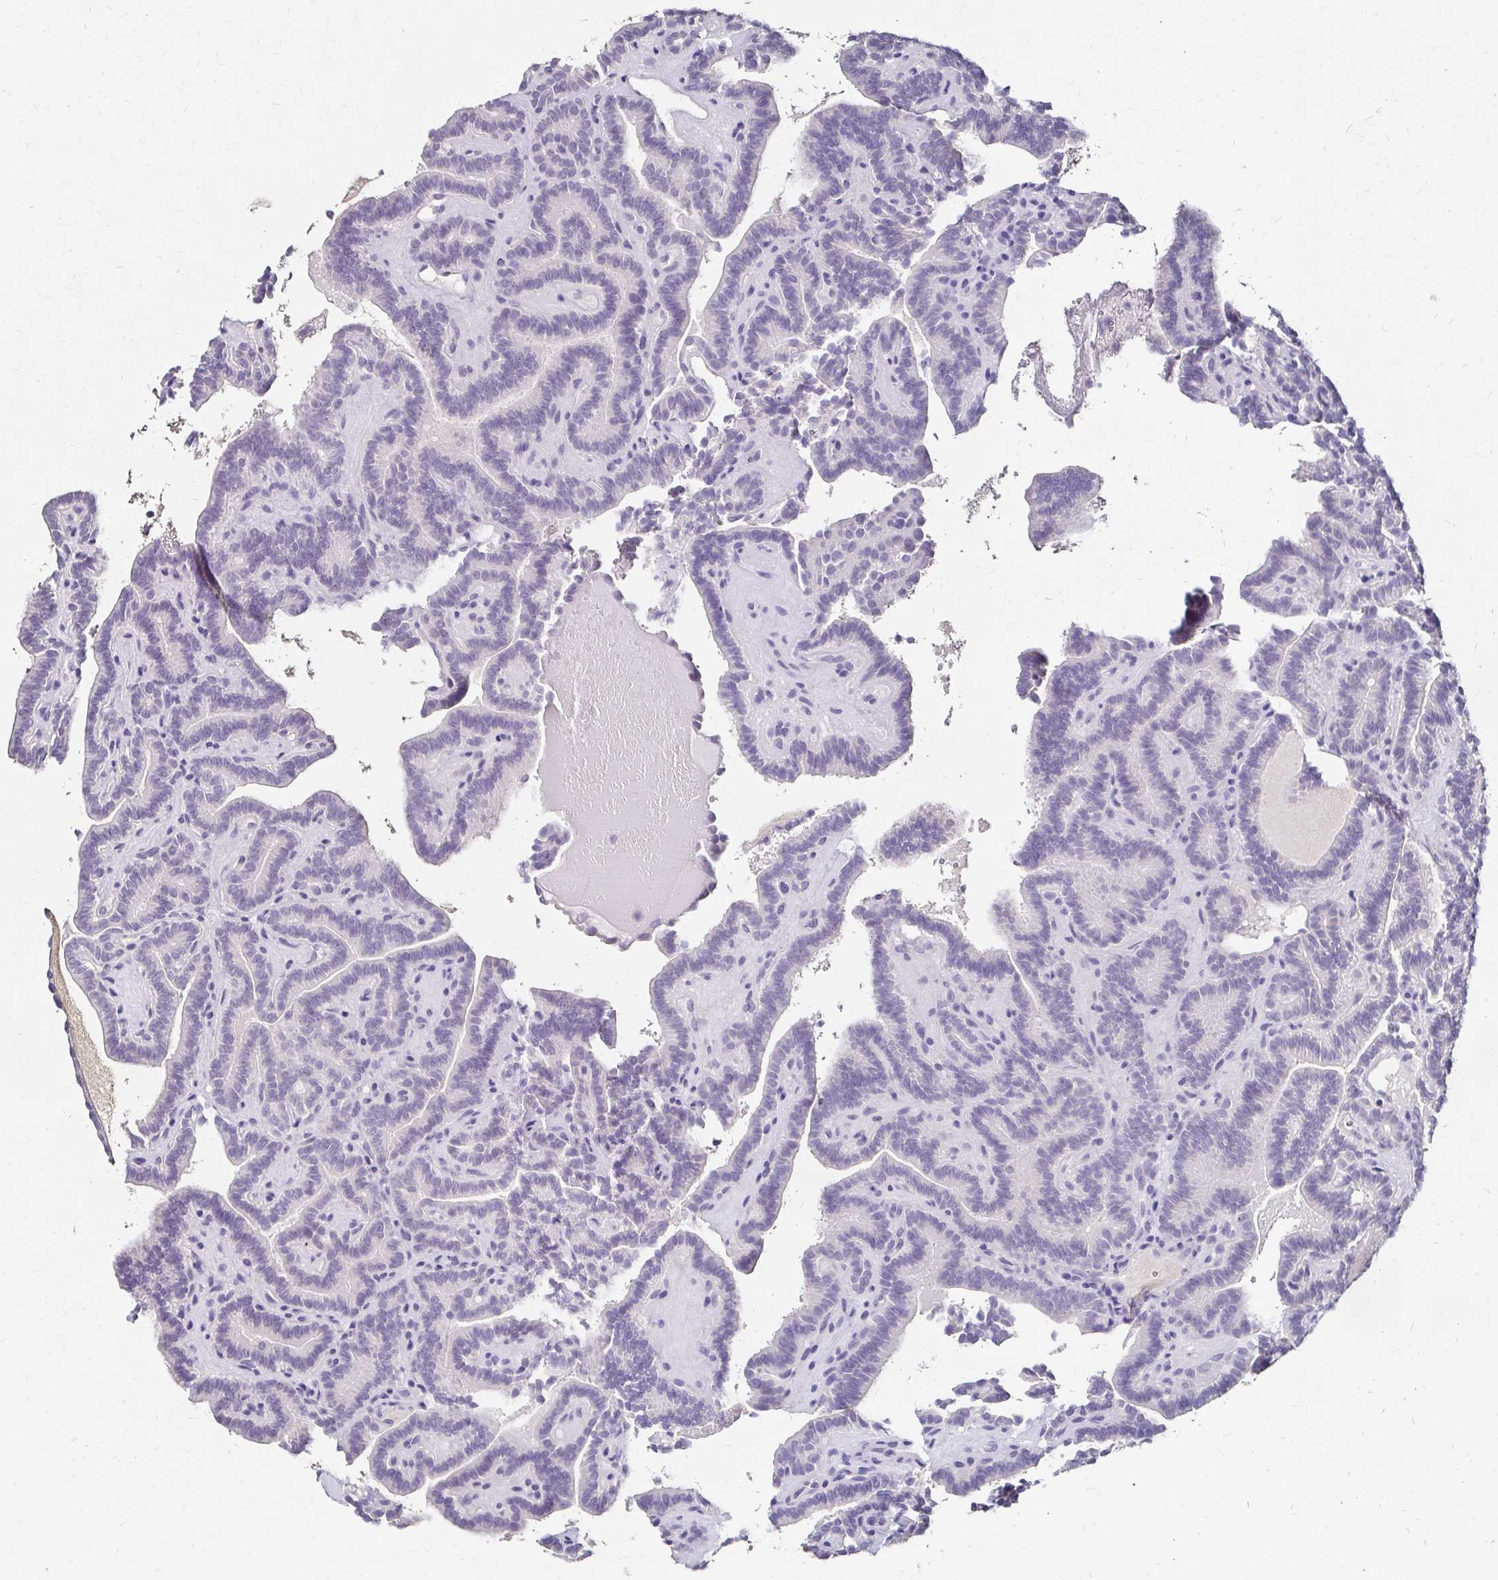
{"staining": {"intensity": "negative", "quantity": "none", "location": "none"}, "tissue": "thyroid cancer", "cell_type": "Tumor cells", "image_type": "cancer", "snomed": [{"axis": "morphology", "description": "Papillary adenocarcinoma, NOS"}, {"axis": "topography", "description": "Thyroid gland"}], "caption": "There is no significant staining in tumor cells of papillary adenocarcinoma (thyroid).", "gene": "SCG3", "patient": {"sex": "female", "age": 21}}